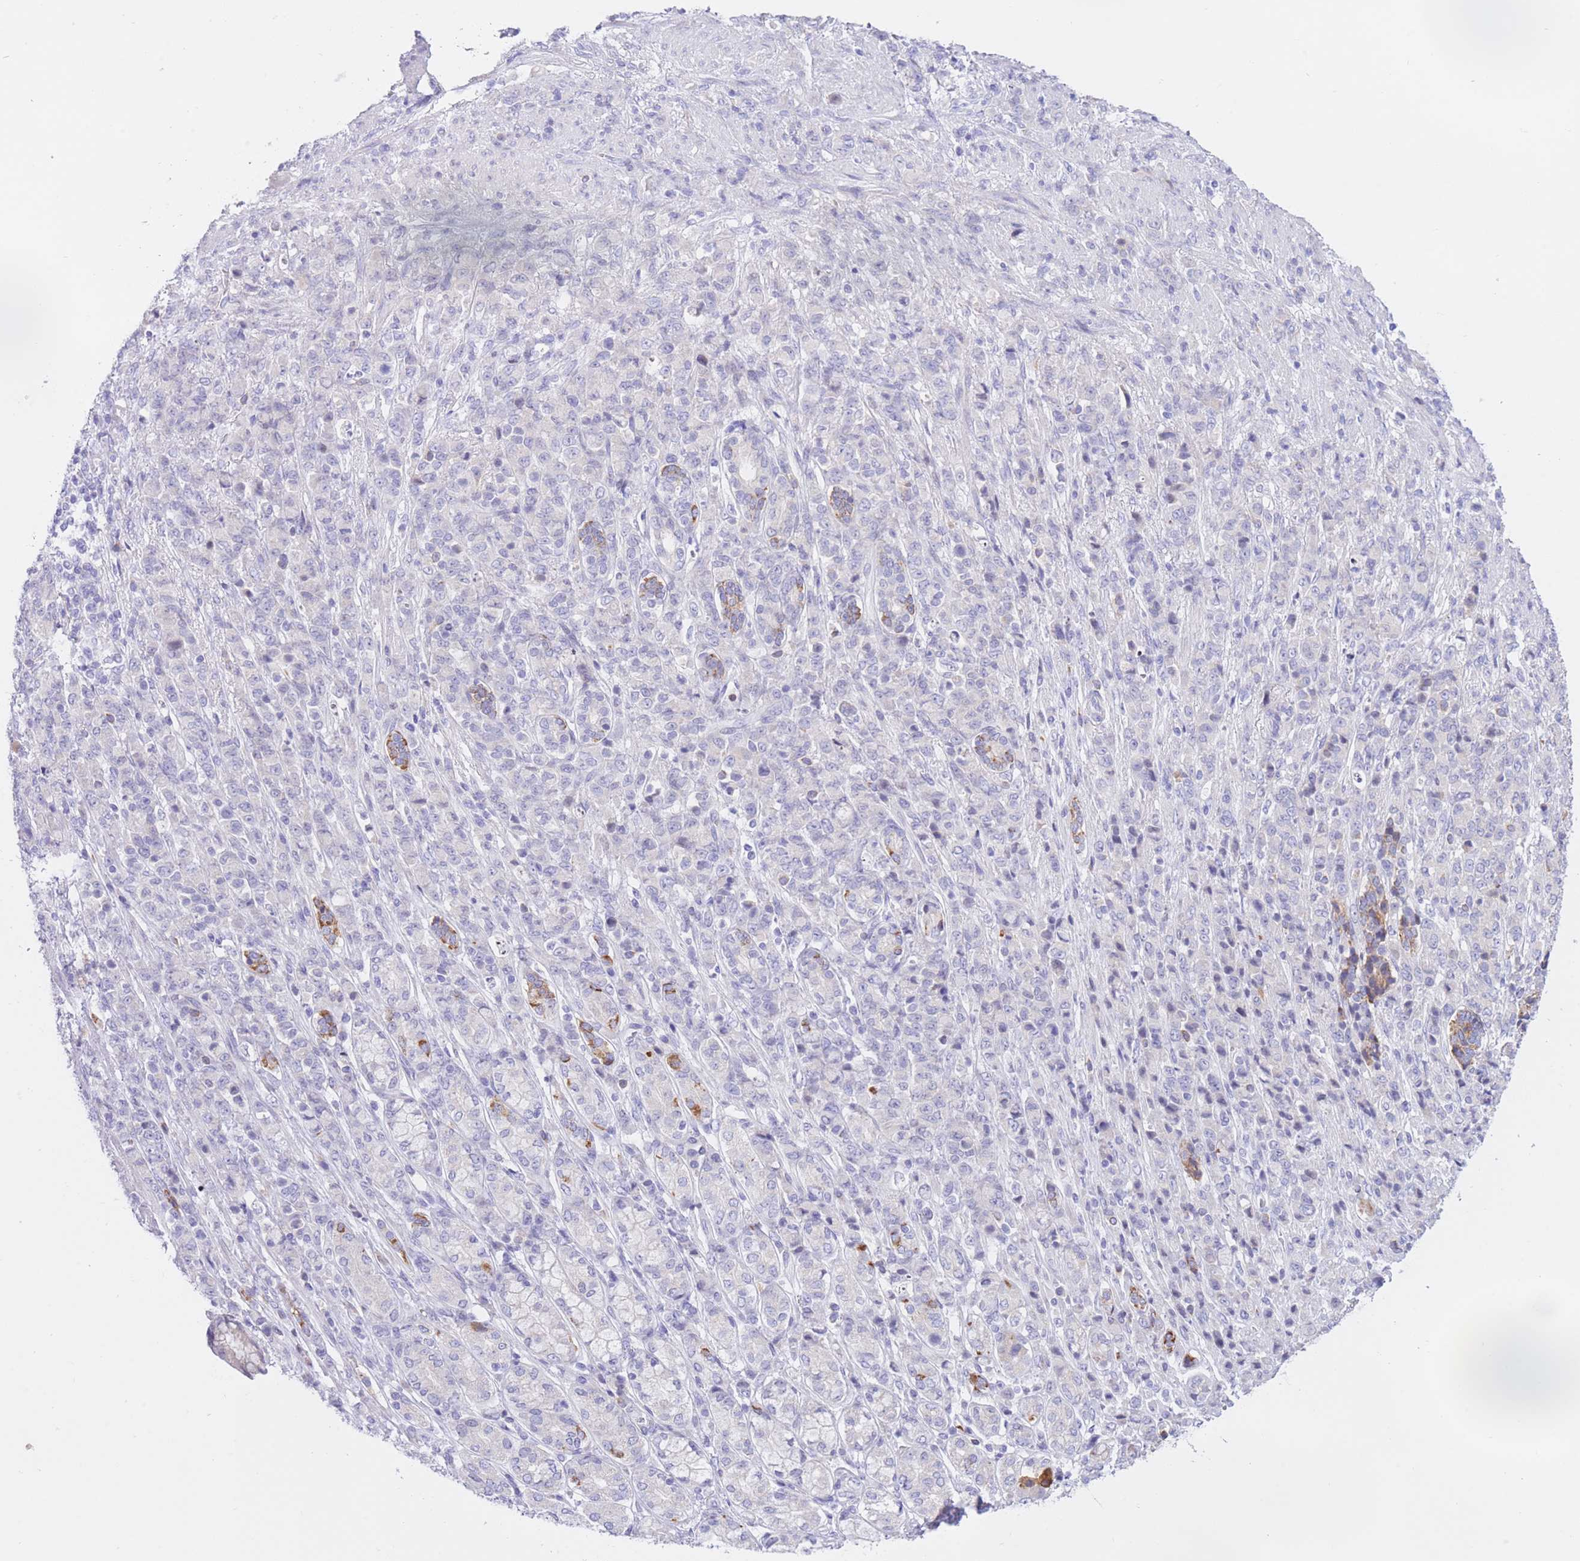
{"staining": {"intensity": "negative", "quantity": "none", "location": "none"}, "tissue": "stomach cancer", "cell_type": "Tumor cells", "image_type": "cancer", "snomed": [{"axis": "morphology", "description": "Adenocarcinoma, NOS"}, {"axis": "topography", "description": "Stomach"}], "caption": "Stomach cancer (adenocarcinoma) was stained to show a protein in brown. There is no significant staining in tumor cells.", "gene": "RPL39L", "patient": {"sex": "female", "age": 79}}